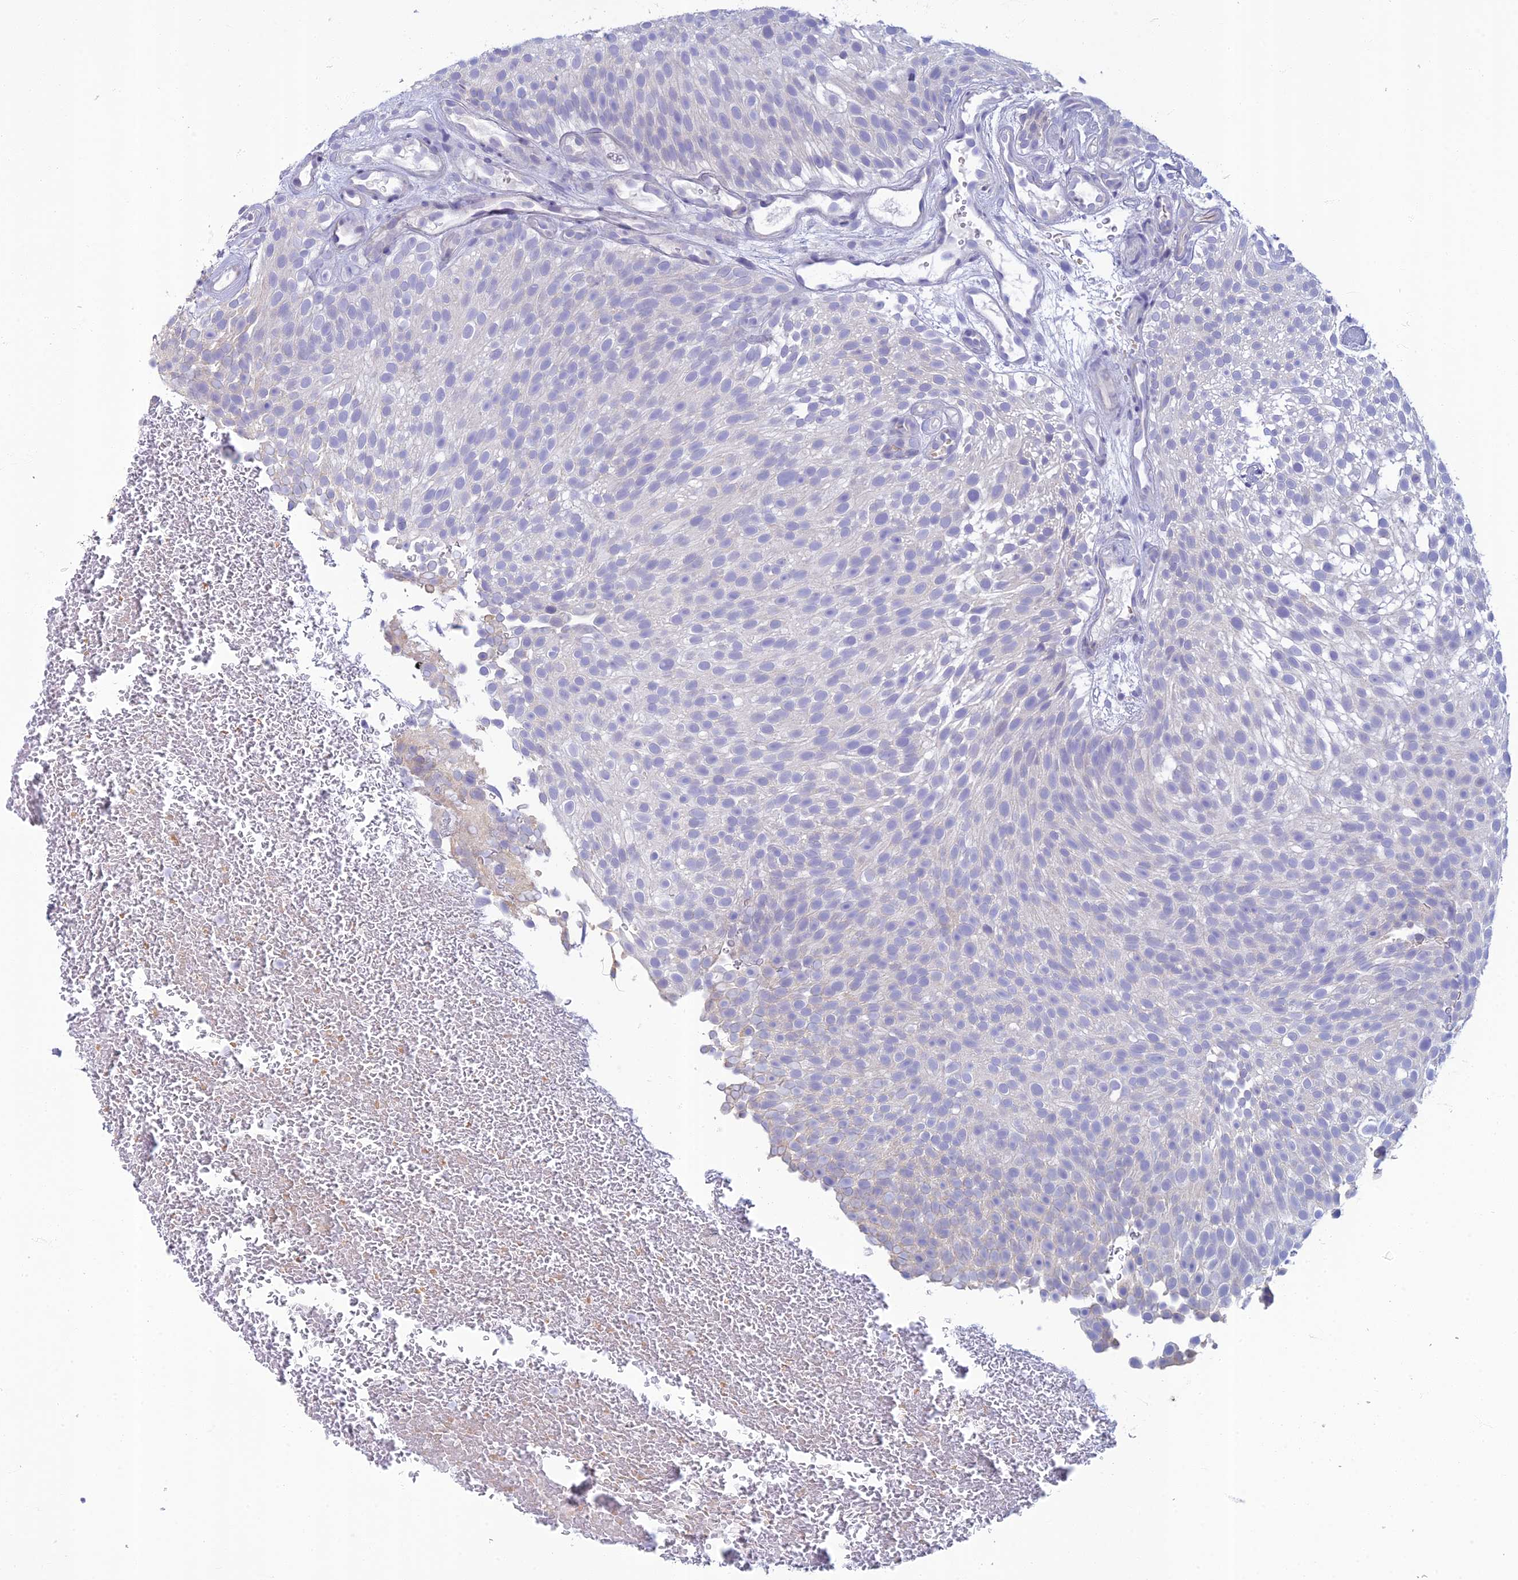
{"staining": {"intensity": "negative", "quantity": "none", "location": "none"}, "tissue": "urothelial cancer", "cell_type": "Tumor cells", "image_type": "cancer", "snomed": [{"axis": "morphology", "description": "Urothelial carcinoma, Low grade"}, {"axis": "topography", "description": "Urinary bladder"}], "caption": "A high-resolution histopathology image shows immunohistochemistry (IHC) staining of urothelial cancer, which exhibits no significant positivity in tumor cells.", "gene": "SLC25A41", "patient": {"sex": "male", "age": 78}}